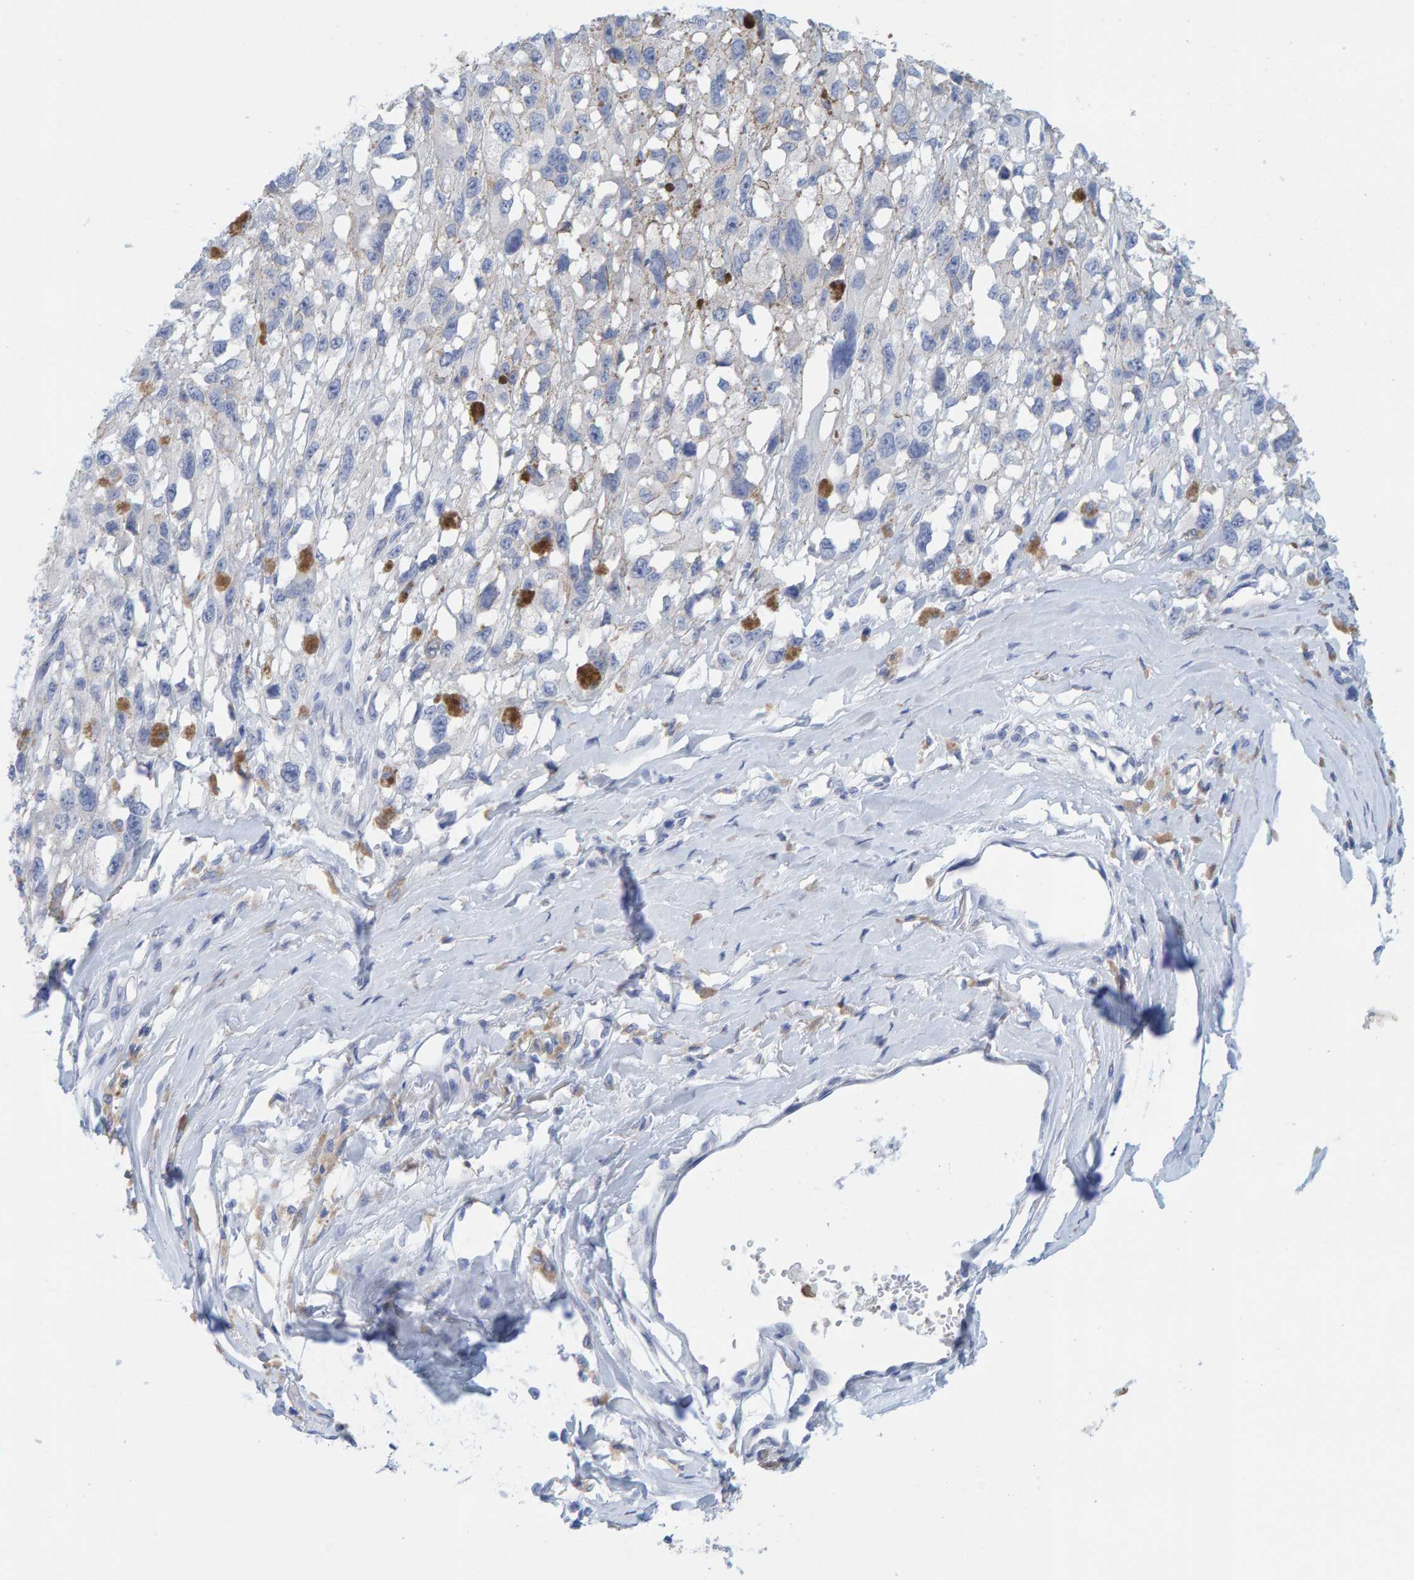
{"staining": {"intensity": "negative", "quantity": "none", "location": "none"}, "tissue": "melanoma", "cell_type": "Tumor cells", "image_type": "cancer", "snomed": [{"axis": "morphology", "description": "Malignant melanoma, Metastatic site"}, {"axis": "topography", "description": "Lymph node"}], "caption": "Melanoma stained for a protein using IHC exhibits no expression tumor cells.", "gene": "KLHL11", "patient": {"sex": "male", "age": 59}}